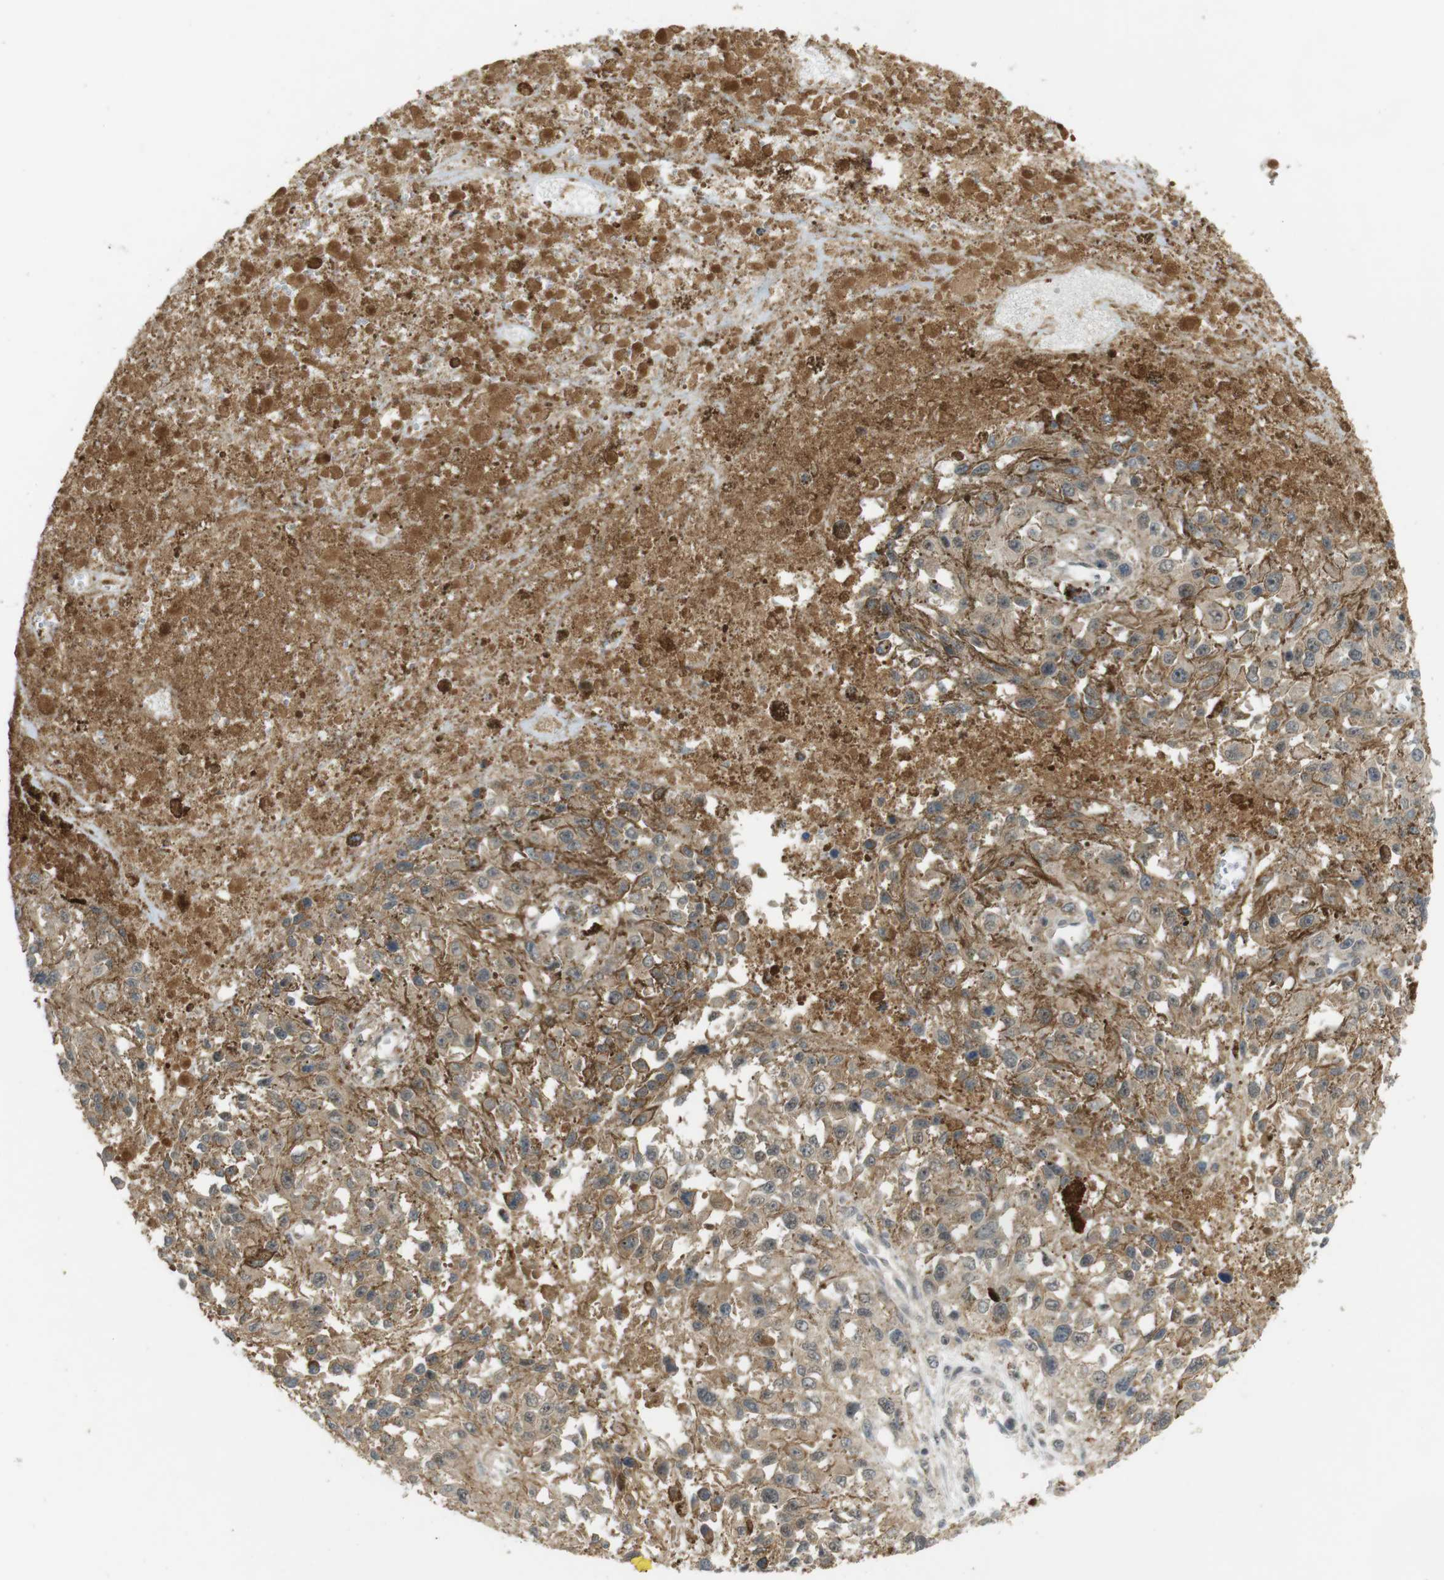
{"staining": {"intensity": "moderate", "quantity": ">75%", "location": "cytoplasmic/membranous"}, "tissue": "melanoma", "cell_type": "Tumor cells", "image_type": "cancer", "snomed": [{"axis": "morphology", "description": "Malignant melanoma, Metastatic site"}, {"axis": "topography", "description": "Lymph node"}], "caption": "This is an image of immunohistochemistry (IHC) staining of melanoma, which shows moderate staining in the cytoplasmic/membranous of tumor cells.", "gene": "TMX3", "patient": {"sex": "male", "age": 59}}